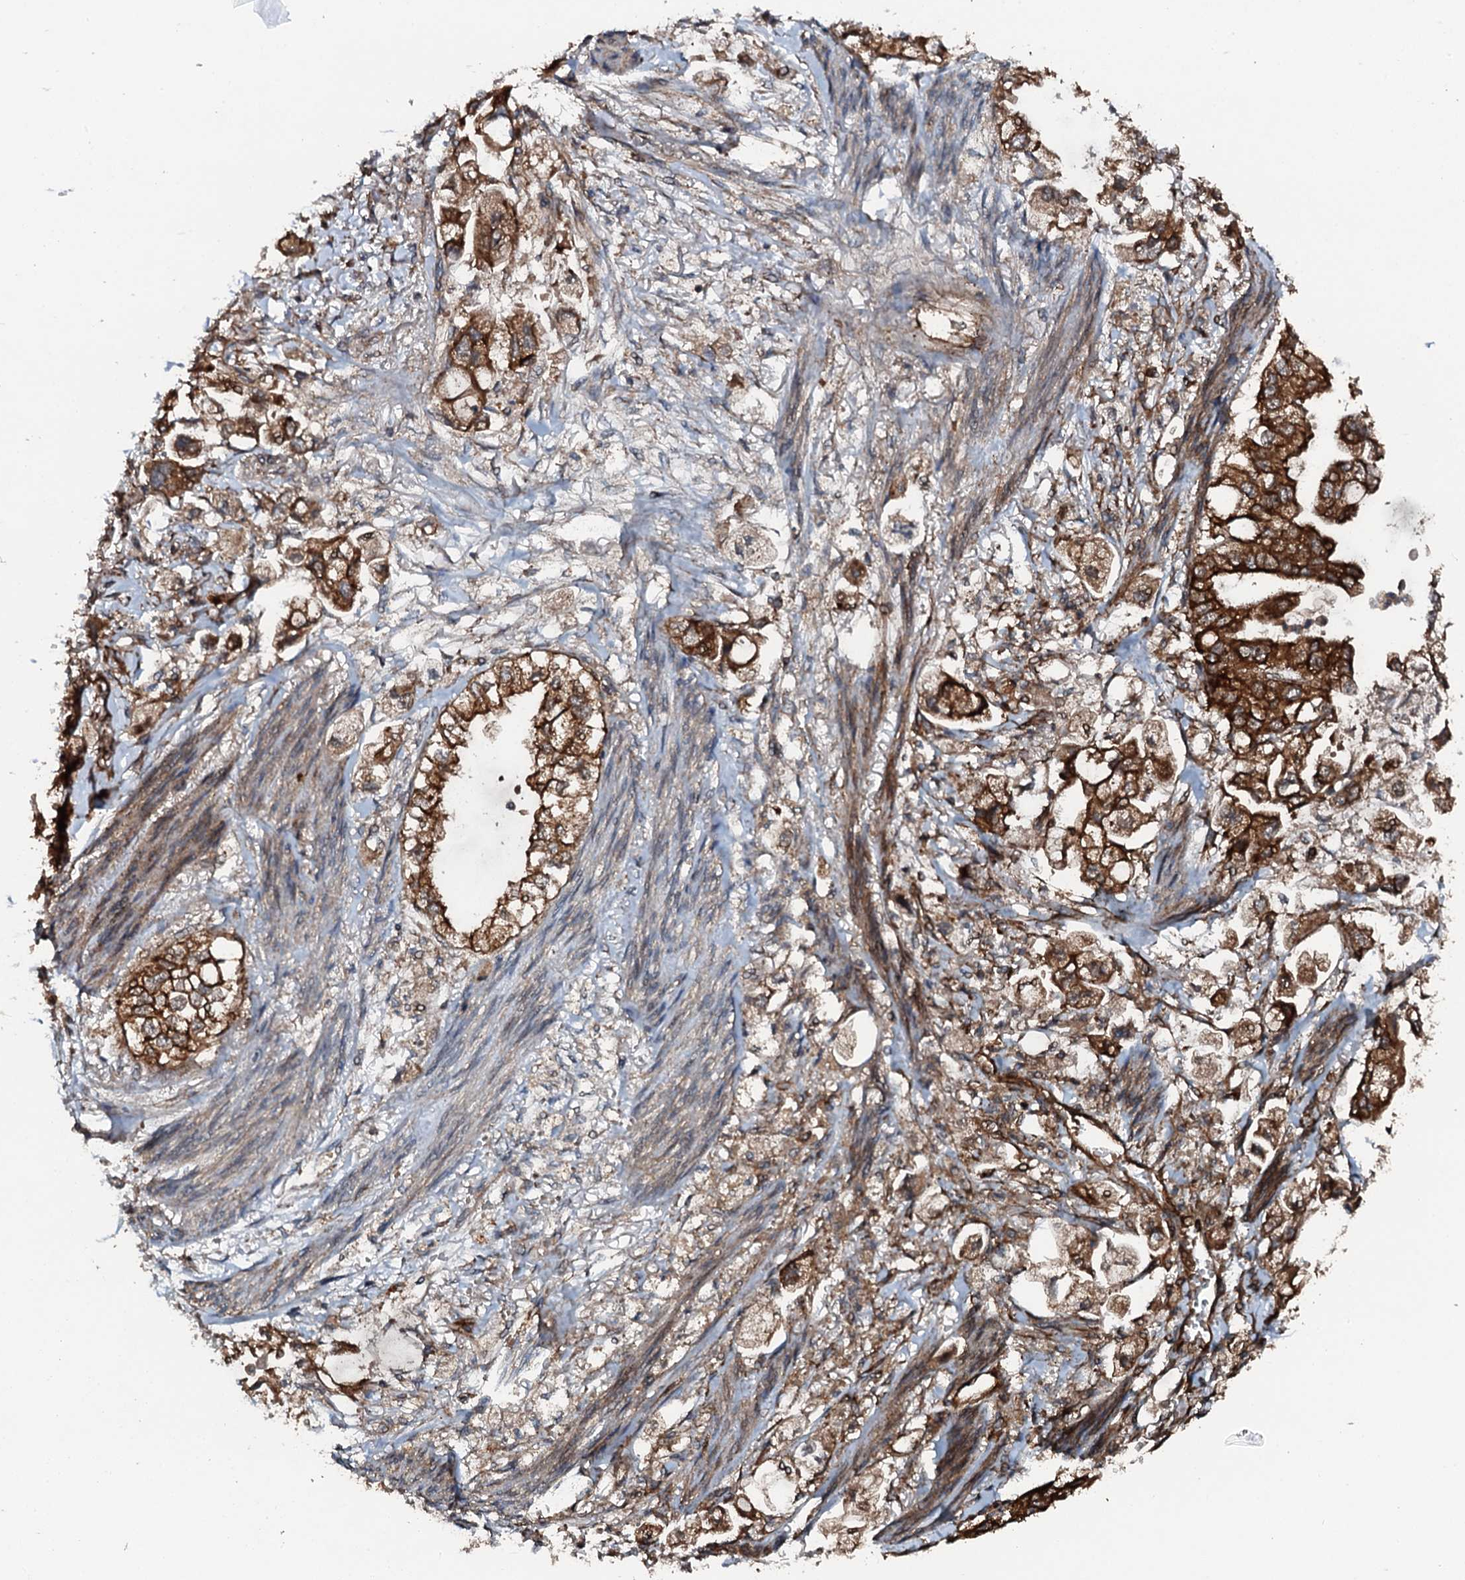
{"staining": {"intensity": "strong", "quantity": ">75%", "location": "cytoplasmic/membranous"}, "tissue": "stomach cancer", "cell_type": "Tumor cells", "image_type": "cancer", "snomed": [{"axis": "morphology", "description": "Adenocarcinoma, NOS"}, {"axis": "topography", "description": "Stomach"}], "caption": "Immunohistochemical staining of stomach adenocarcinoma displays high levels of strong cytoplasmic/membranous protein staining in about >75% of tumor cells. The staining was performed using DAB (3,3'-diaminobenzidine) to visualize the protein expression in brown, while the nuclei were stained in blue with hematoxylin (Magnification: 20x).", "gene": "FLYWCH1", "patient": {"sex": "male", "age": 62}}